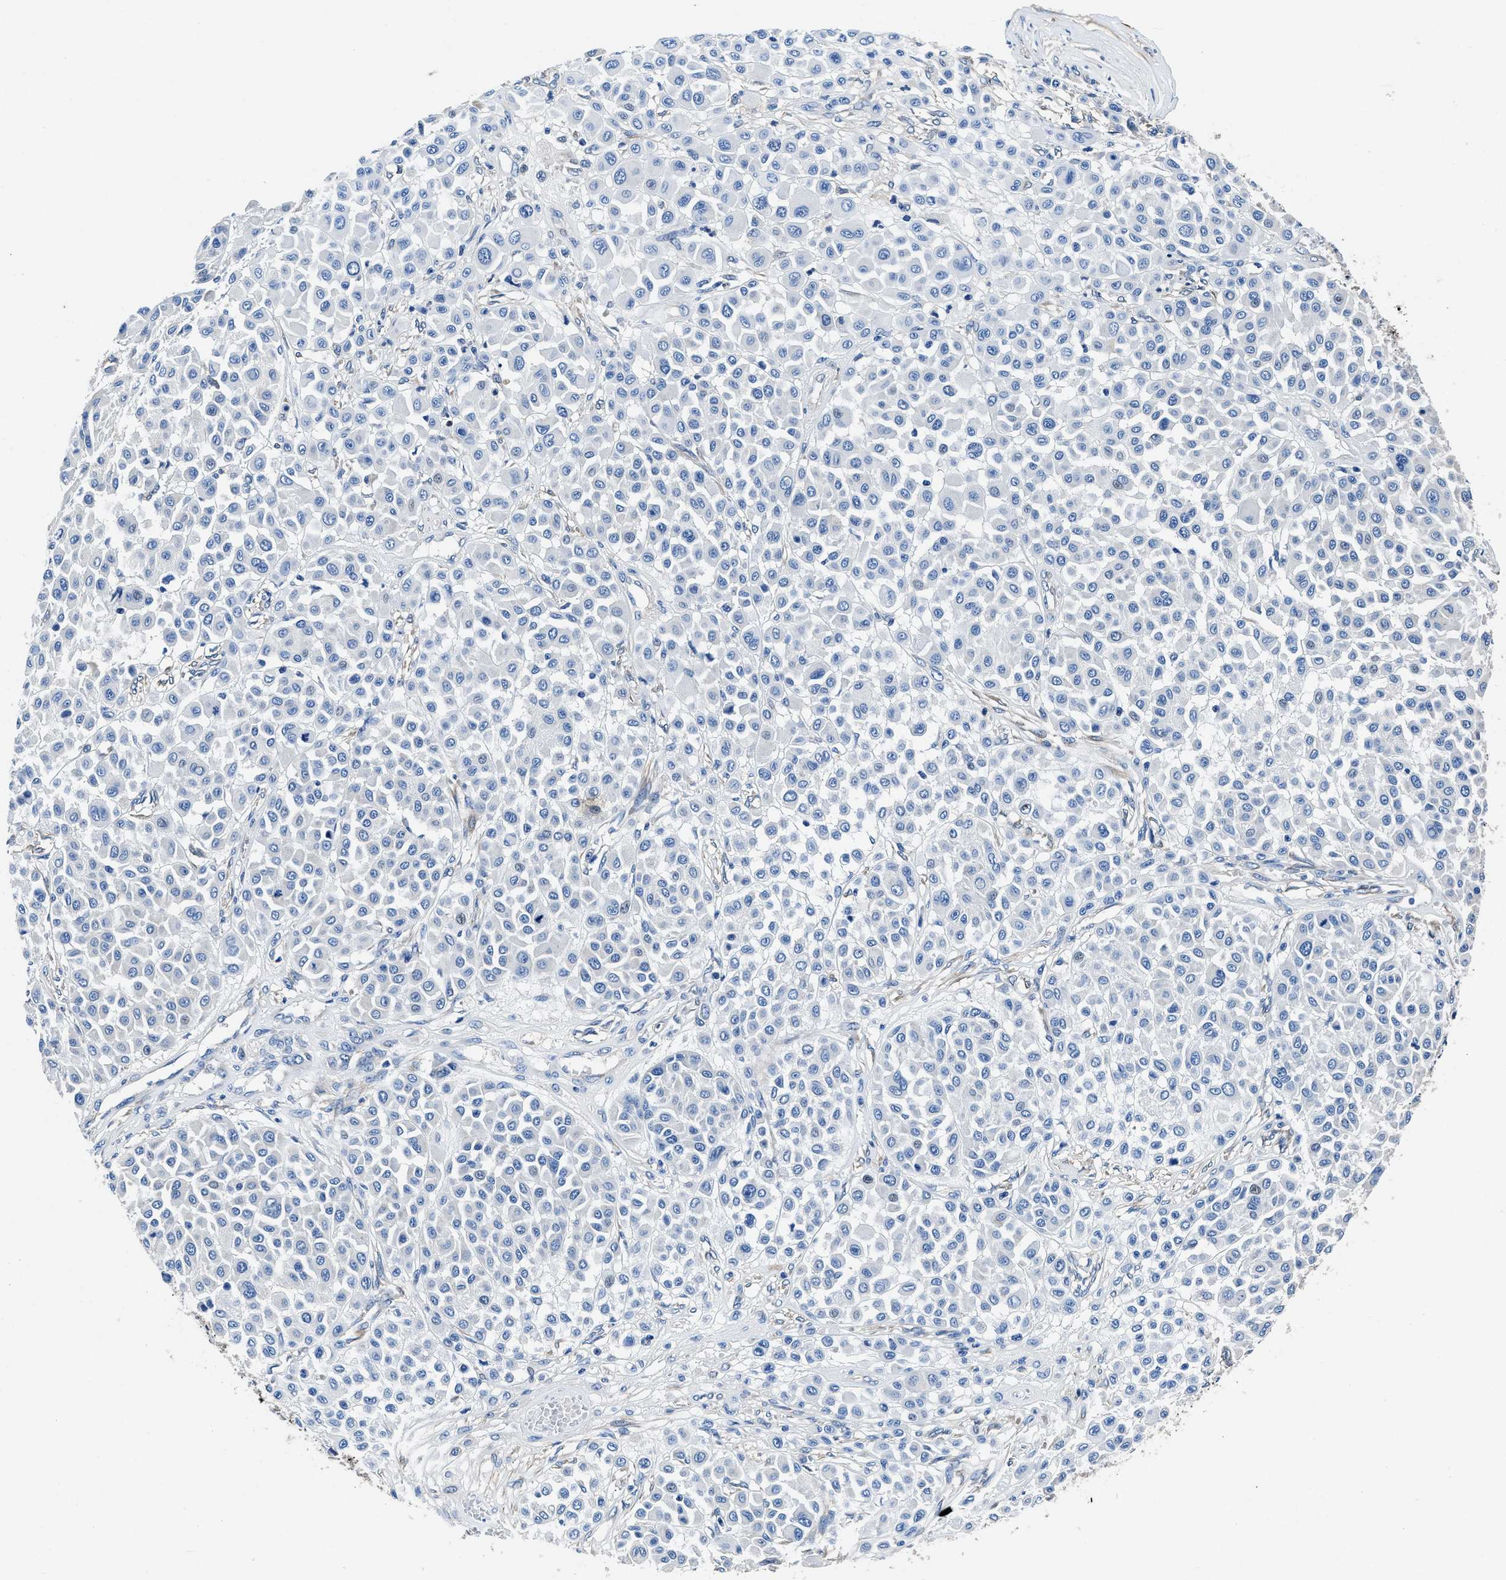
{"staining": {"intensity": "negative", "quantity": "none", "location": "none"}, "tissue": "melanoma", "cell_type": "Tumor cells", "image_type": "cancer", "snomed": [{"axis": "morphology", "description": "Malignant melanoma, Metastatic site"}, {"axis": "topography", "description": "Soft tissue"}], "caption": "Immunohistochemistry of malignant melanoma (metastatic site) shows no staining in tumor cells.", "gene": "NEU1", "patient": {"sex": "male", "age": 41}}